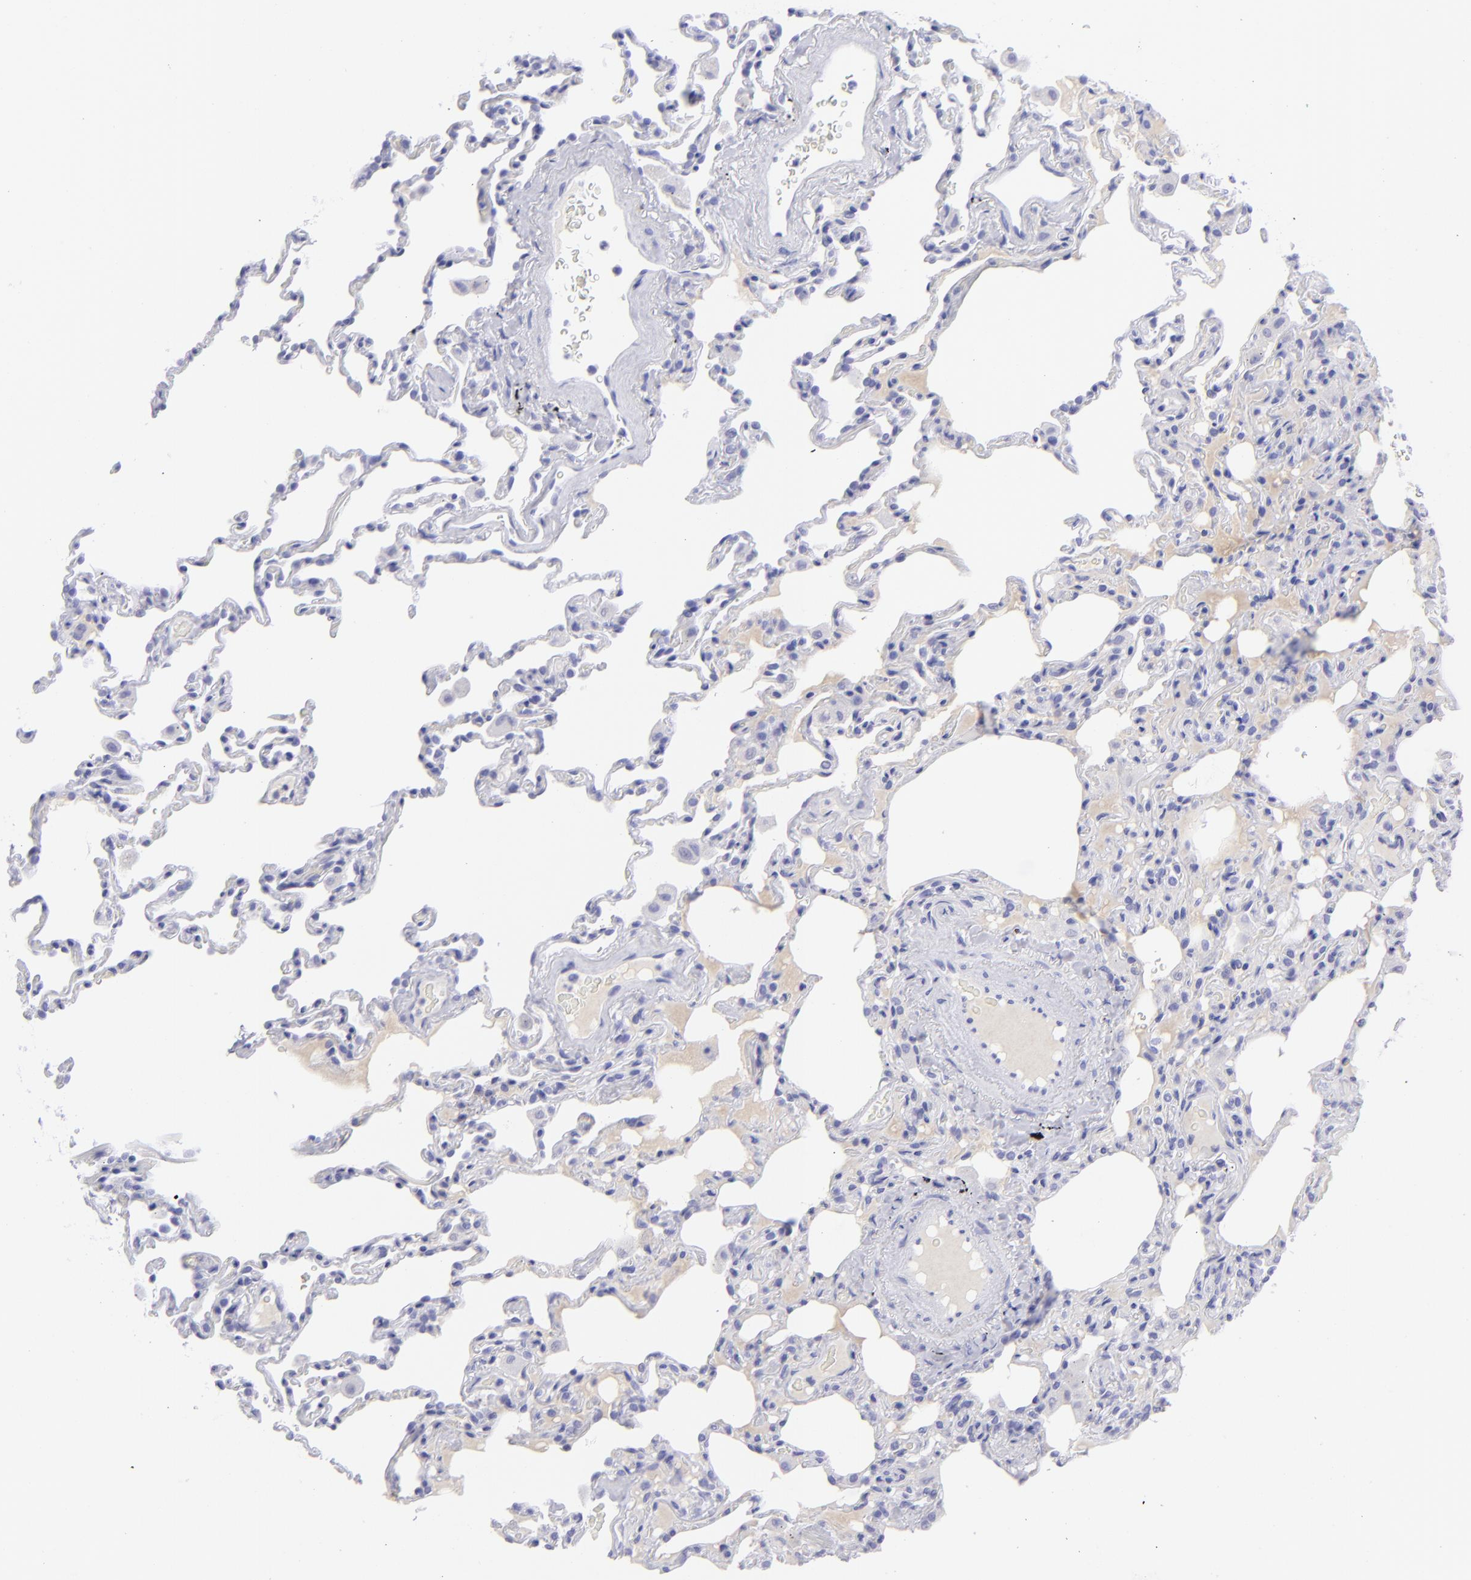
{"staining": {"intensity": "negative", "quantity": "none", "location": "none"}, "tissue": "lung", "cell_type": "Alveolar cells", "image_type": "normal", "snomed": [{"axis": "morphology", "description": "Normal tissue, NOS"}, {"axis": "topography", "description": "Lung"}], "caption": "Immunohistochemistry (IHC) image of benign lung: human lung stained with DAB (3,3'-diaminobenzidine) demonstrates no significant protein staining in alveolar cells. (Stains: DAB immunohistochemistry with hematoxylin counter stain, Microscopy: brightfield microscopy at high magnification).", "gene": "SLC1A2", "patient": {"sex": "male", "age": 59}}